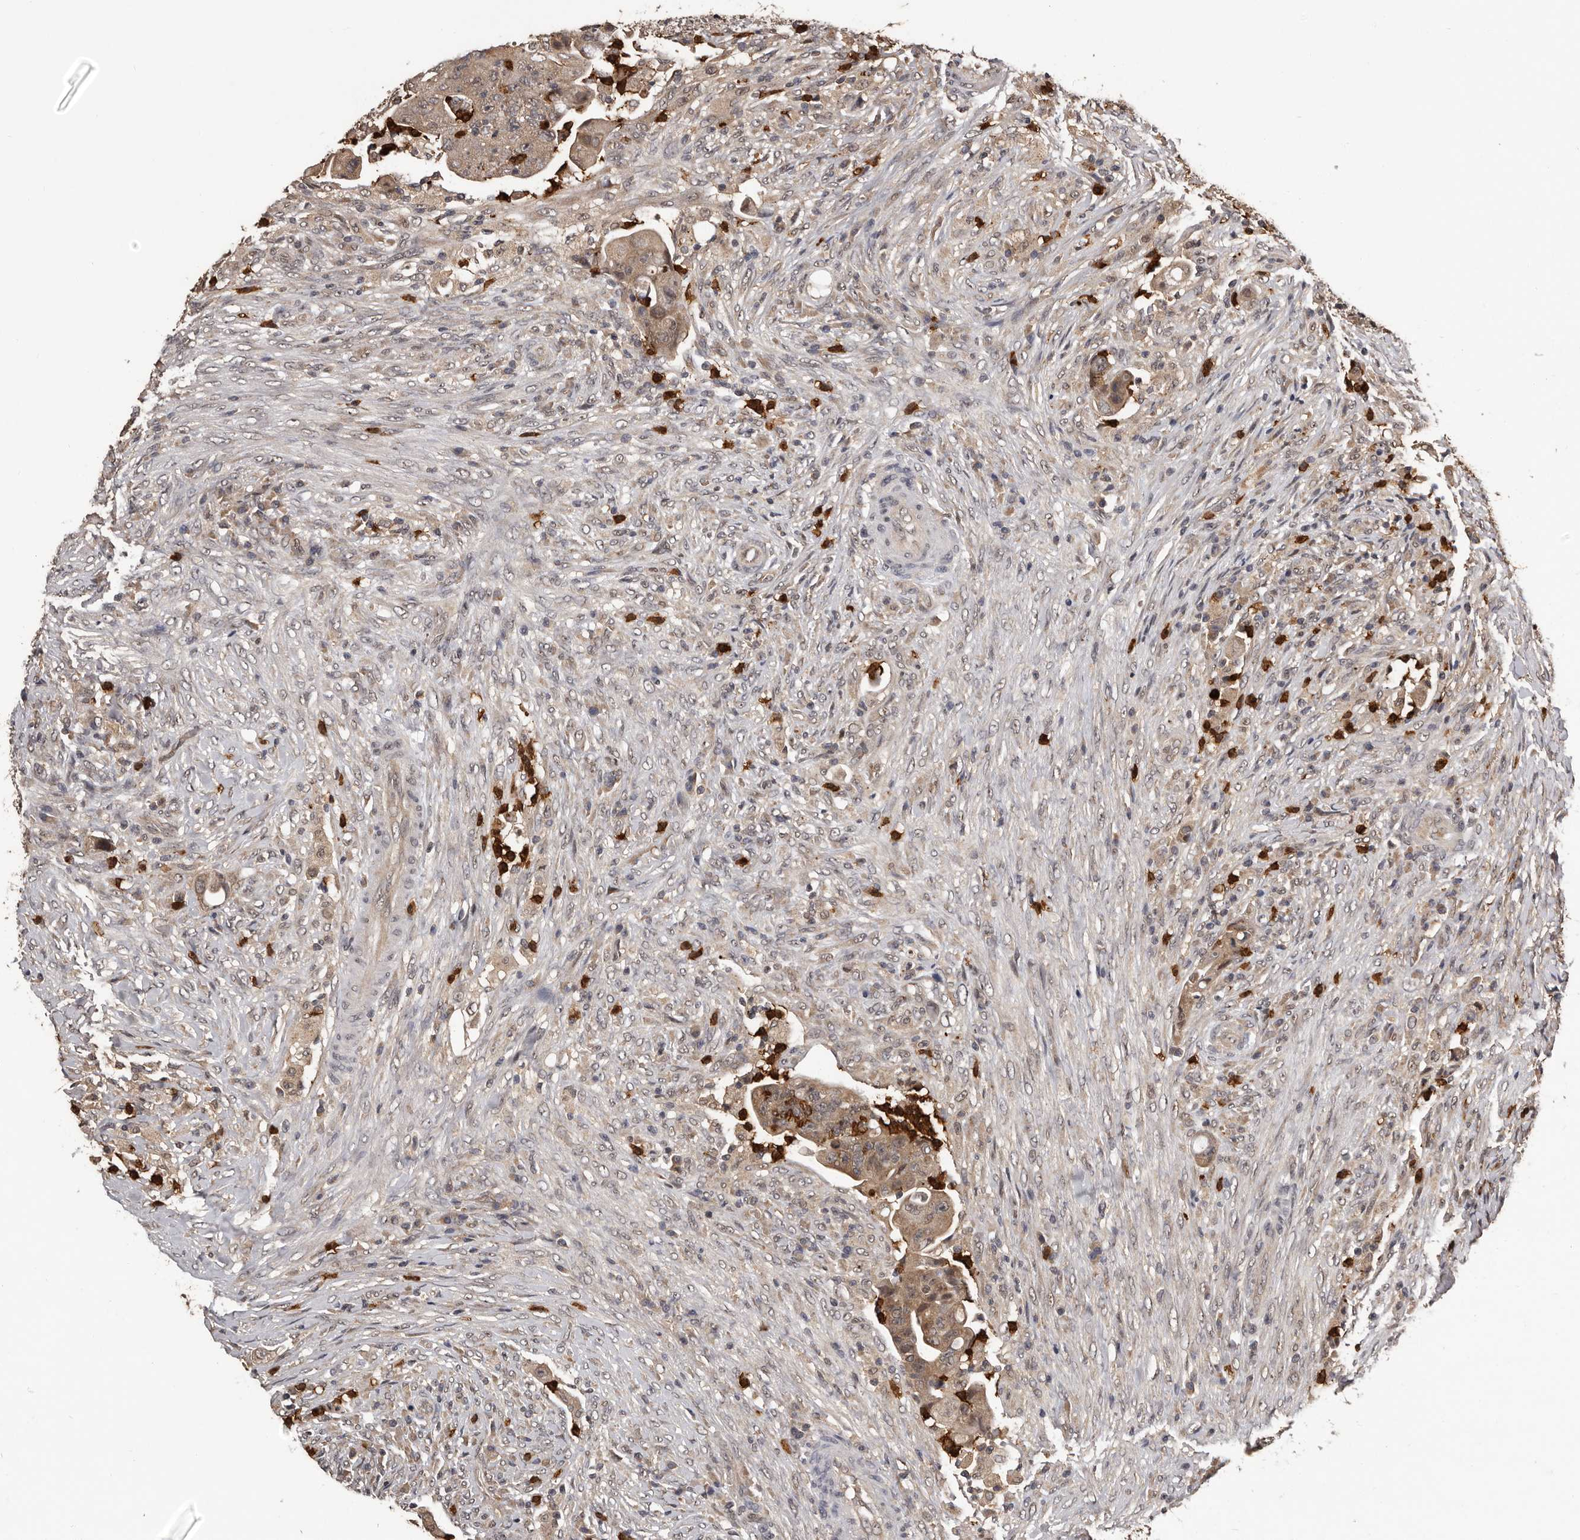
{"staining": {"intensity": "weak", "quantity": ">75%", "location": "cytoplasmic/membranous"}, "tissue": "colorectal cancer", "cell_type": "Tumor cells", "image_type": "cancer", "snomed": [{"axis": "morphology", "description": "Adenocarcinoma, NOS"}, {"axis": "topography", "description": "Rectum"}], "caption": "Immunohistochemistry of human adenocarcinoma (colorectal) shows low levels of weak cytoplasmic/membranous expression in about >75% of tumor cells.", "gene": "VPS37A", "patient": {"sex": "female", "age": 71}}